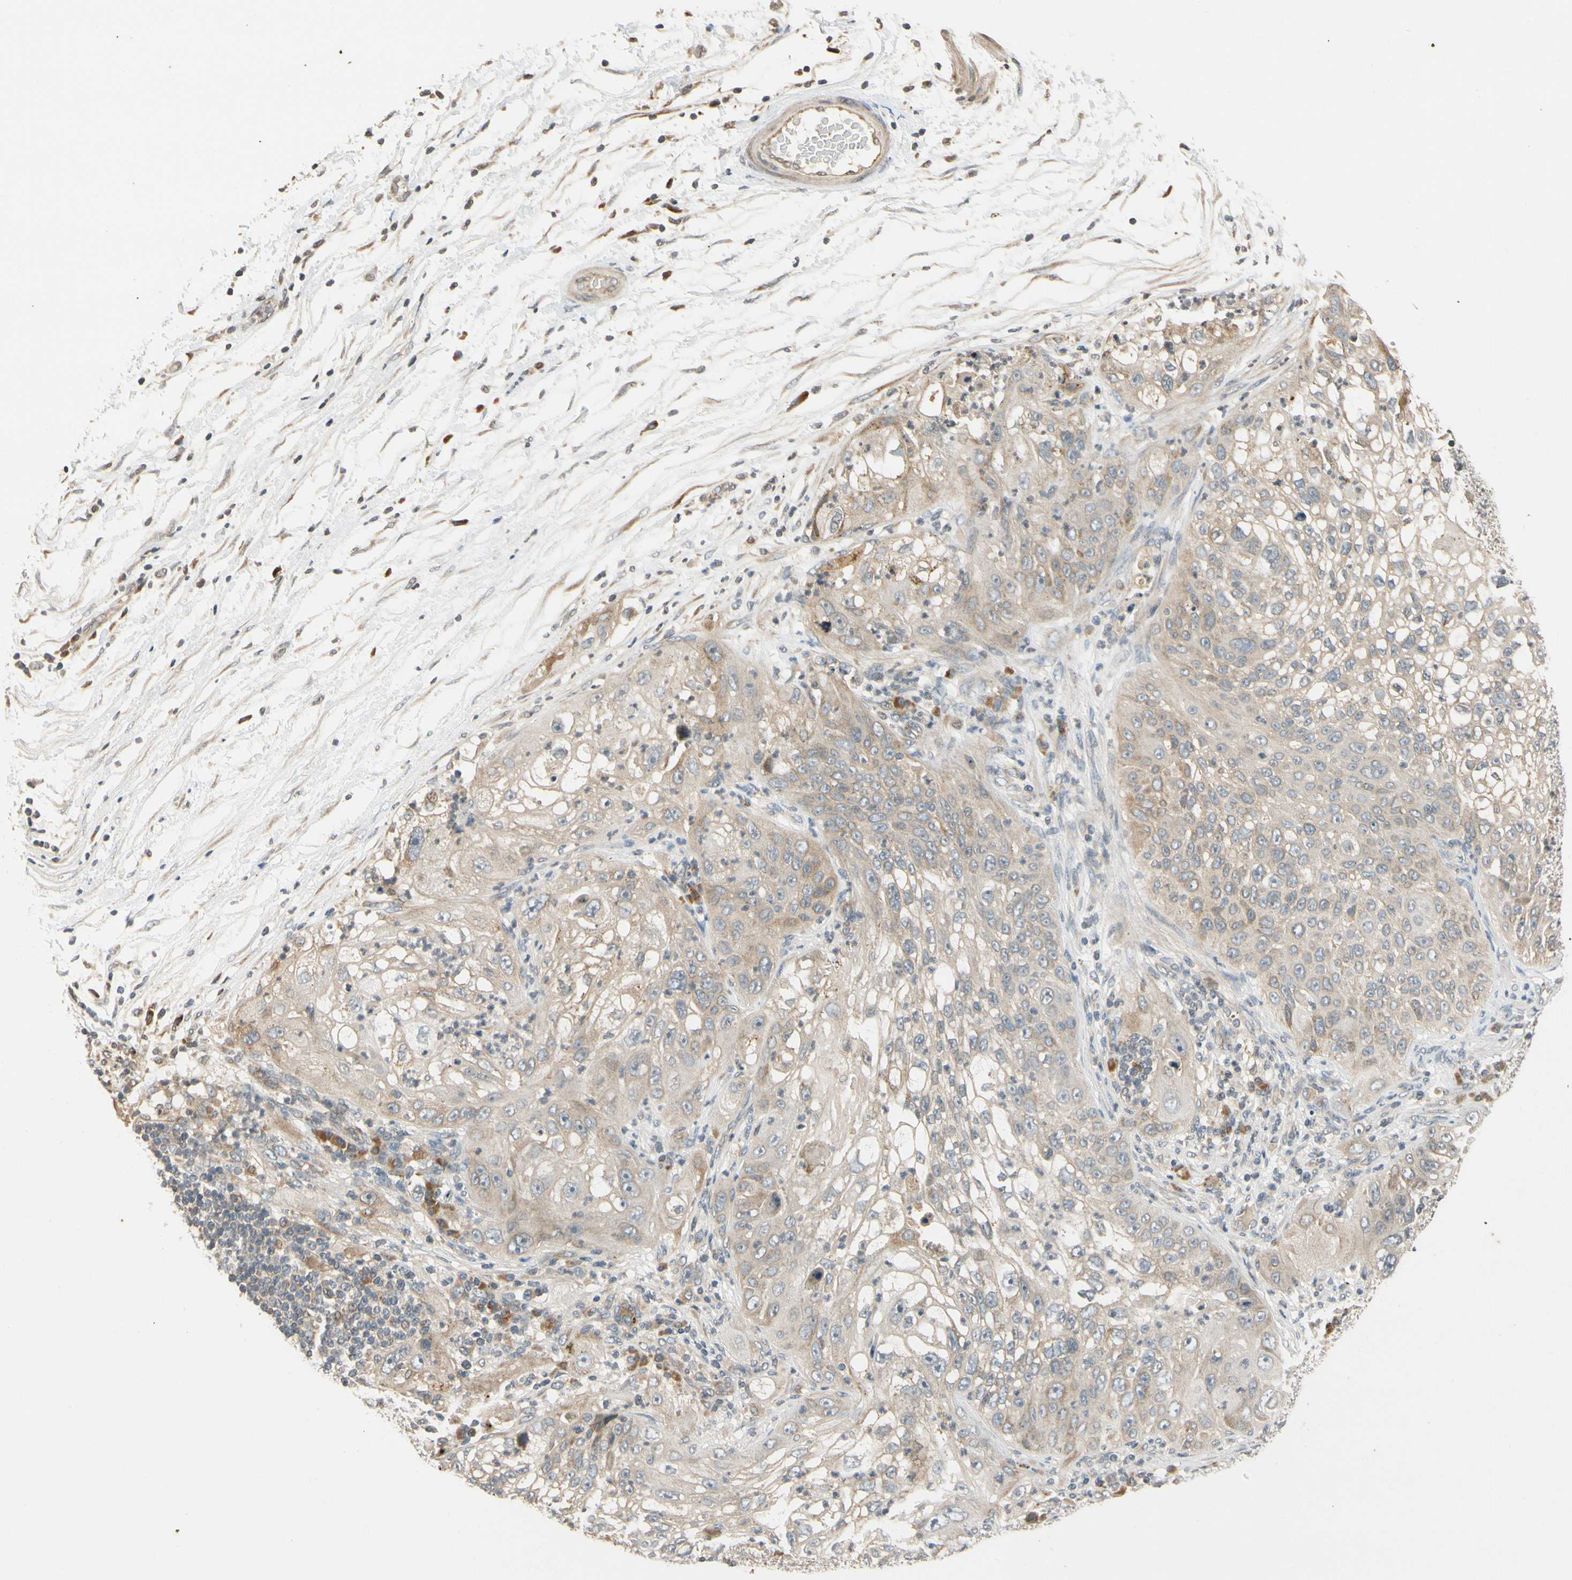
{"staining": {"intensity": "moderate", "quantity": ">75%", "location": "cytoplasmic/membranous"}, "tissue": "lung cancer", "cell_type": "Tumor cells", "image_type": "cancer", "snomed": [{"axis": "morphology", "description": "Inflammation, NOS"}, {"axis": "morphology", "description": "Squamous cell carcinoma, NOS"}, {"axis": "topography", "description": "Lymph node"}, {"axis": "topography", "description": "Soft tissue"}, {"axis": "topography", "description": "Lung"}], "caption": "Moderate cytoplasmic/membranous positivity is appreciated in about >75% of tumor cells in squamous cell carcinoma (lung).", "gene": "ATP2C1", "patient": {"sex": "male", "age": 66}}